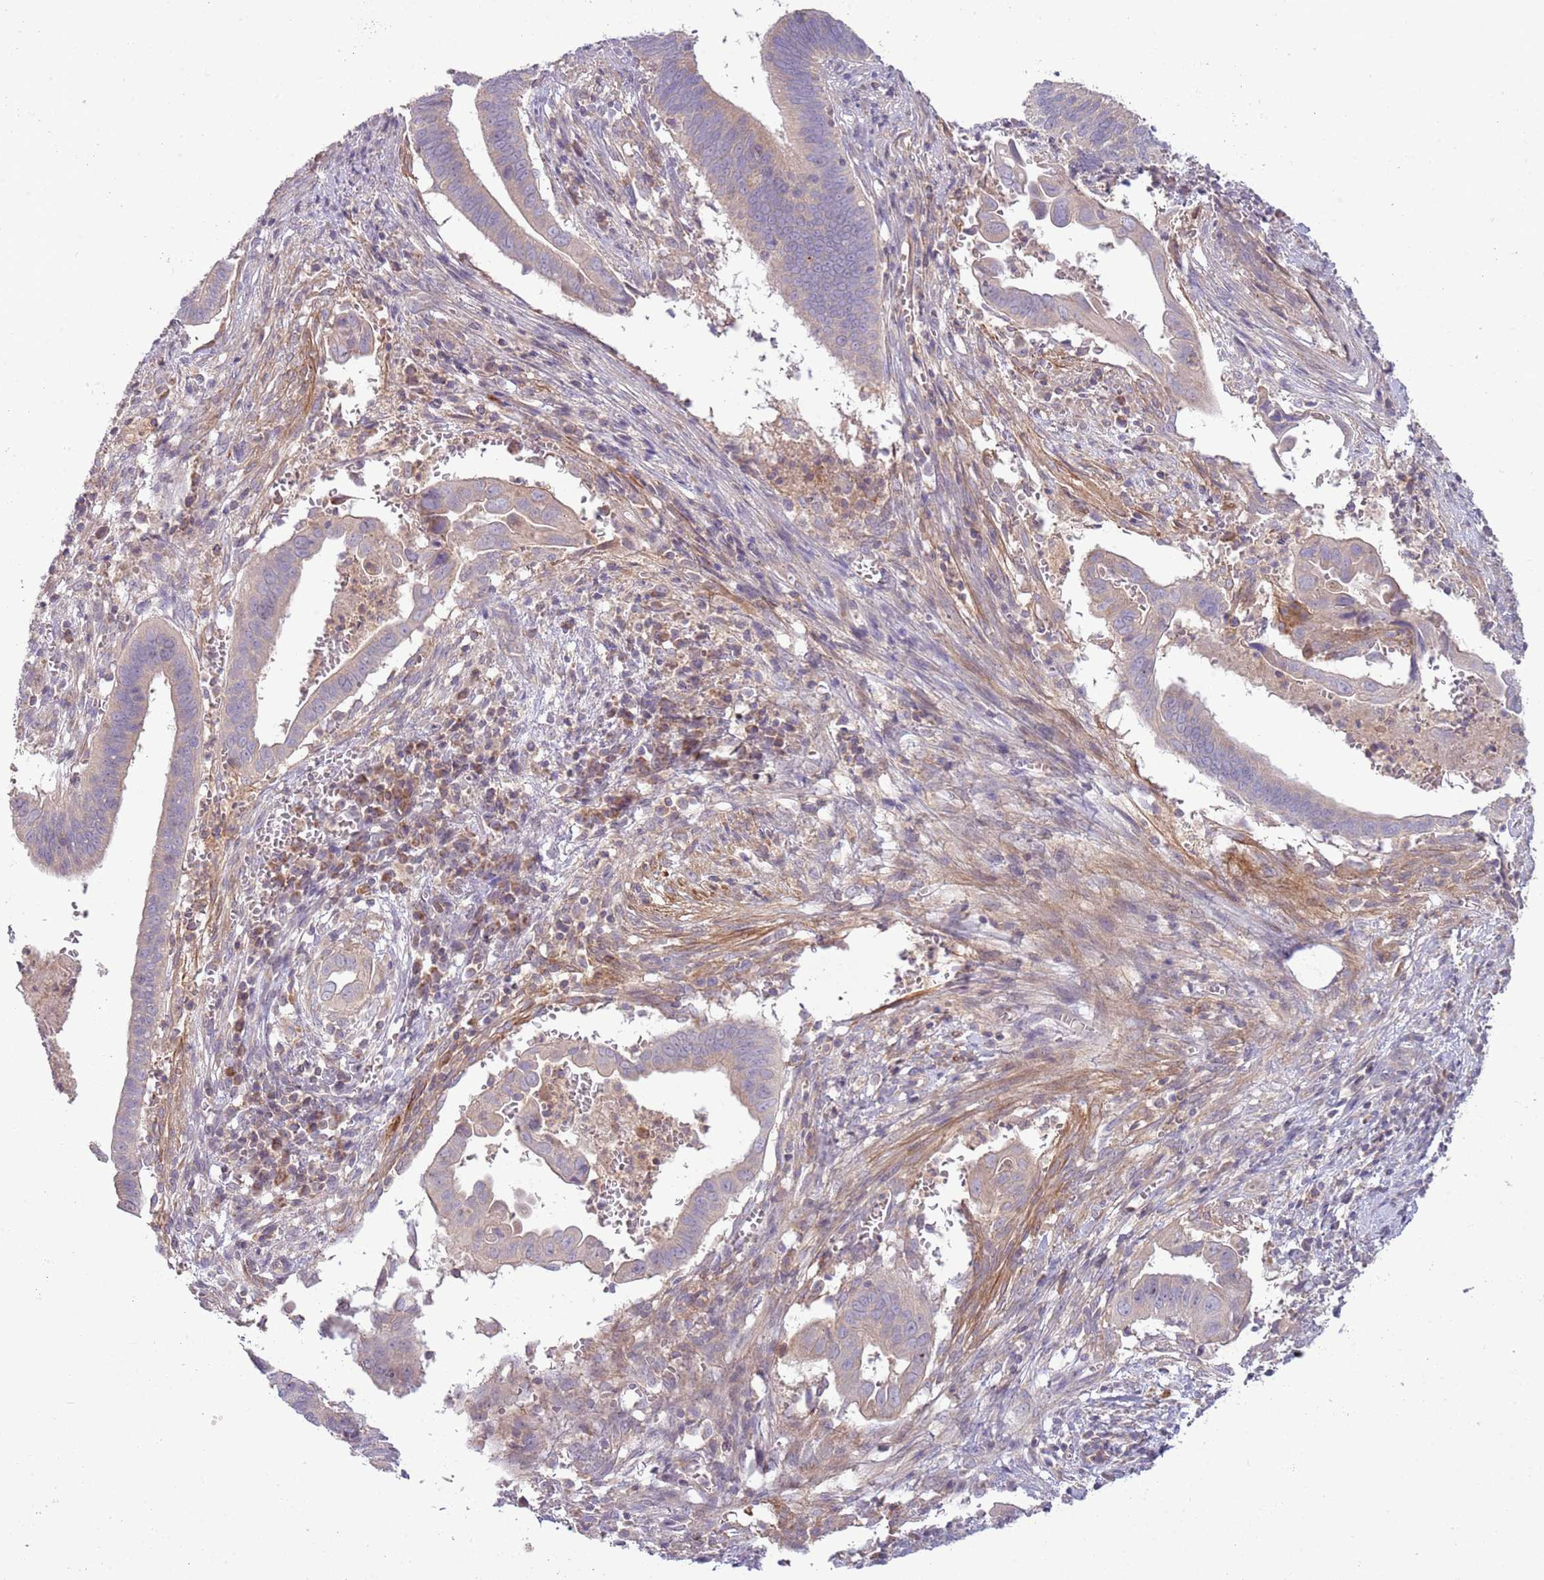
{"staining": {"intensity": "weak", "quantity": "25%-75%", "location": "cytoplasmic/membranous"}, "tissue": "cervical cancer", "cell_type": "Tumor cells", "image_type": "cancer", "snomed": [{"axis": "morphology", "description": "Adenocarcinoma, NOS"}, {"axis": "topography", "description": "Cervix"}], "caption": "Immunohistochemistry (IHC) of human adenocarcinoma (cervical) displays low levels of weak cytoplasmic/membranous positivity in approximately 25%-75% of tumor cells.", "gene": "DTD2", "patient": {"sex": "female", "age": 42}}